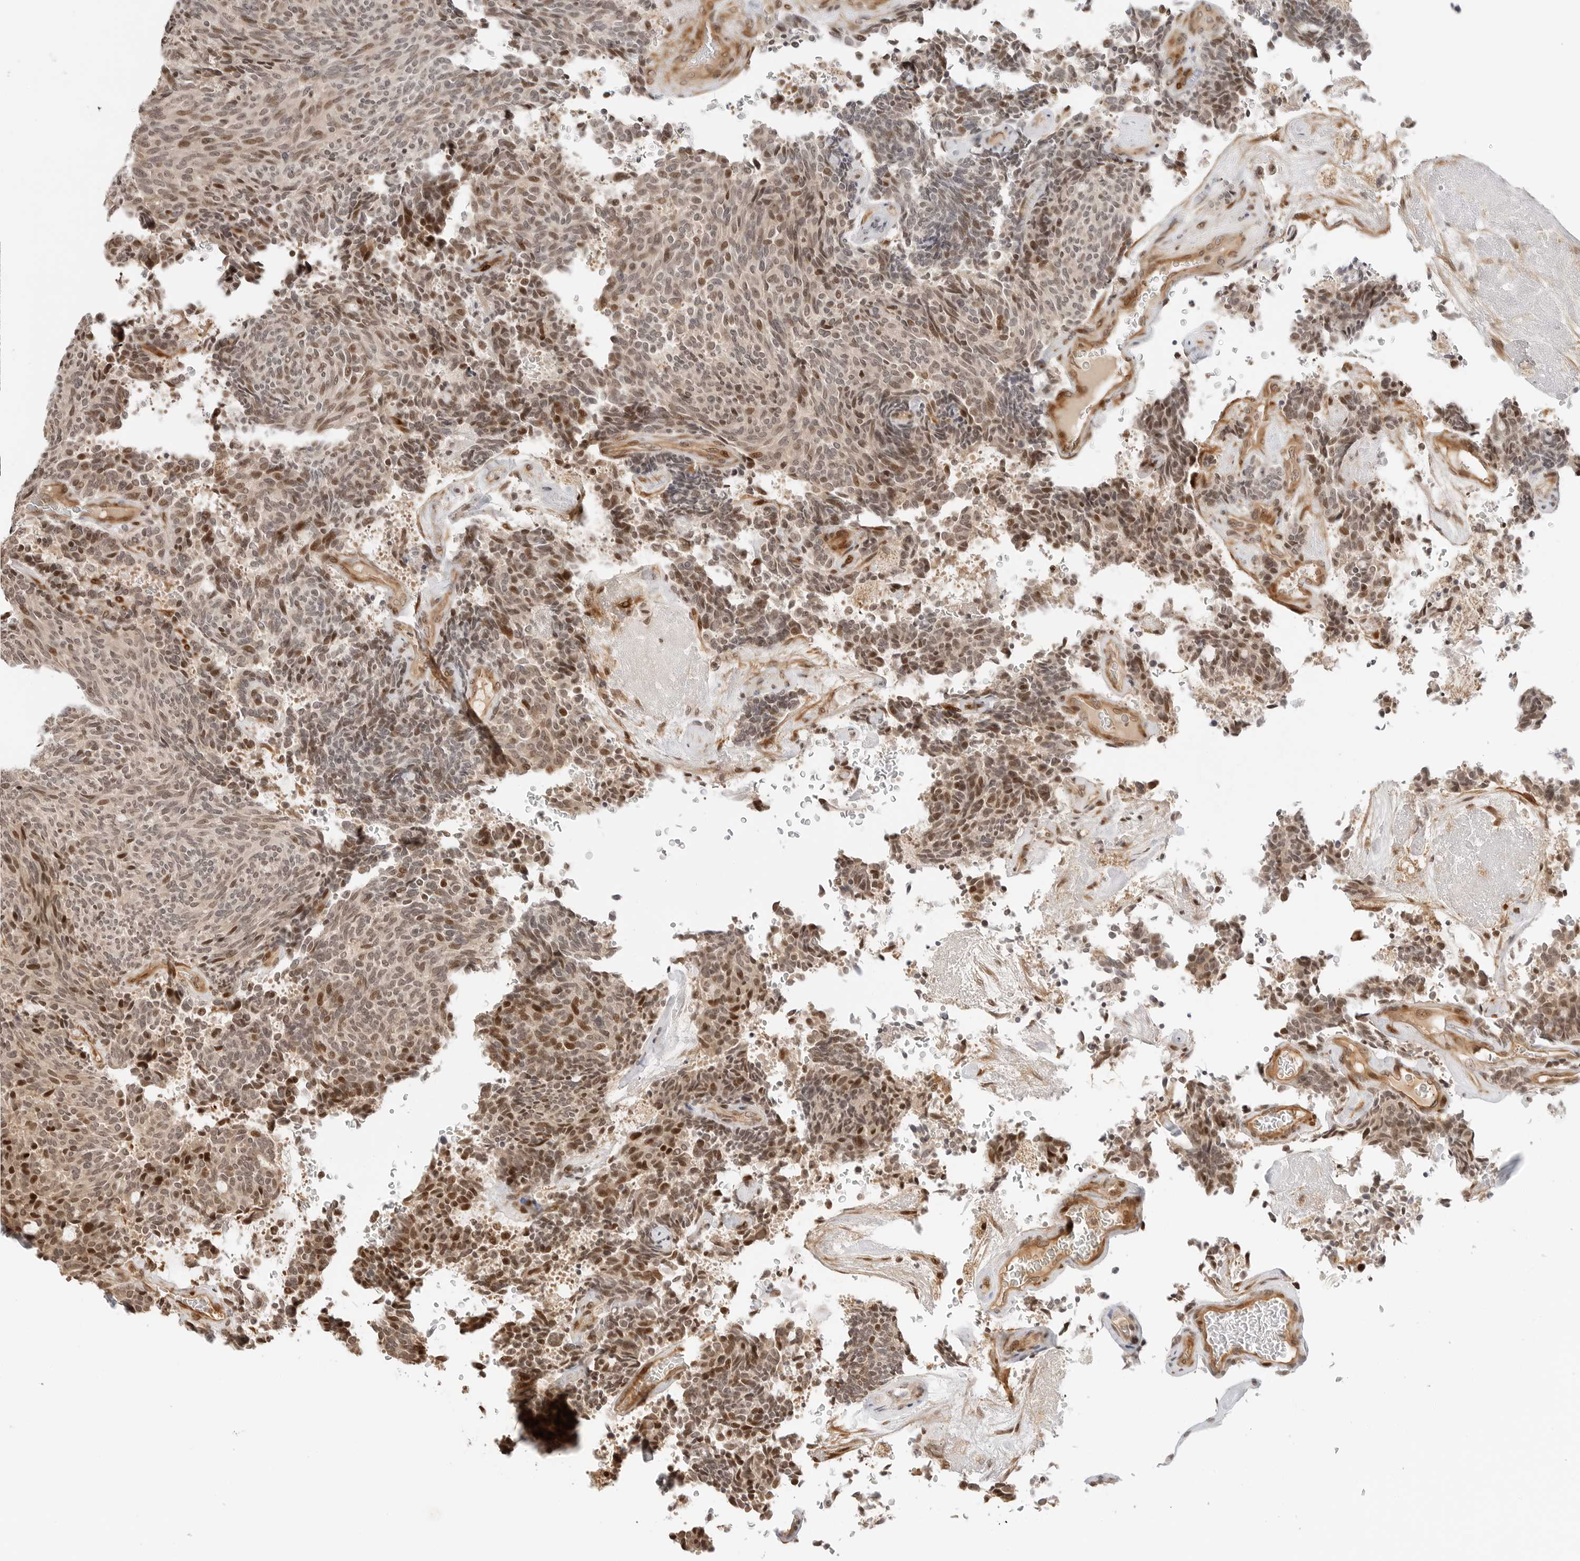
{"staining": {"intensity": "moderate", "quantity": "25%-75%", "location": "nuclear"}, "tissue": "carcinoid", "cell_type": "Tumor cells", "image_type": "cancer", "snomed": [{"axis": "morphology", "description": "Carcinoid, malignant, NOS"}, {"axis": "topography", "description": "Pancreas"}], "caption": "A micrograph of carcinoid stained for a protein shows moderate nuclear brown staining in tumor cells. (Stains: DAB in brown, nuclei in blue, Microscopy: brightfield microscopy at high magnification).", "gene": "GEM", "patient": {"sex": "female", "age": 54}}